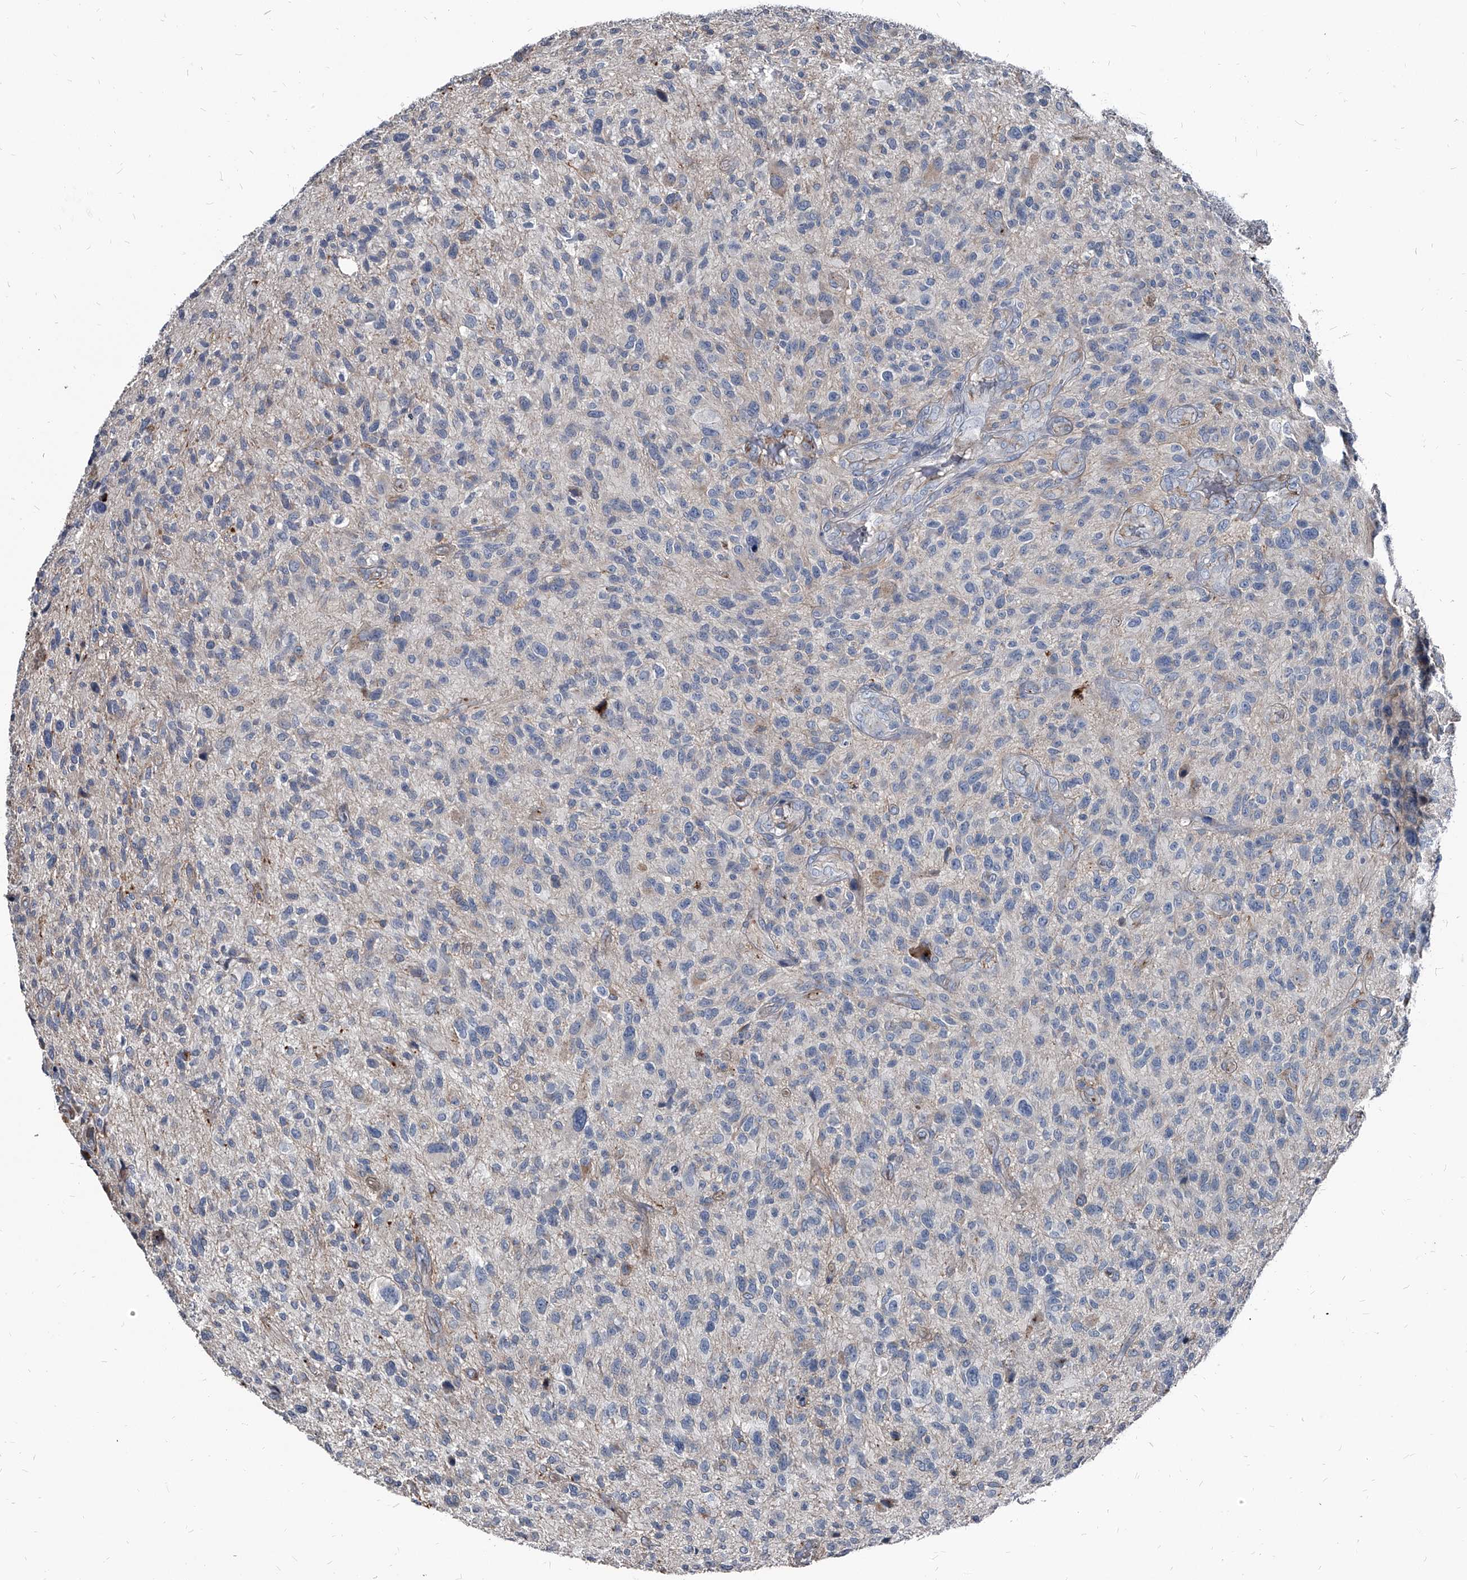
{"staining": {"intensity": "negative", "quantity": "none", "location": "none"}, "tissue": "glioma", "cell_type": "Tumor cells", "image_type": "cancer", "snomed": [{"axis": "morphology", "description": "Glioma, malignant, High grade"}, {"axis": "topography", "description": "Brain"}], "caption": "This is a histopathology image of IHC staining of glioma, which shows no expression in tumor cells.", "gene": "PGLYRP3", "patient": {"sex": "male", "age": 47}}